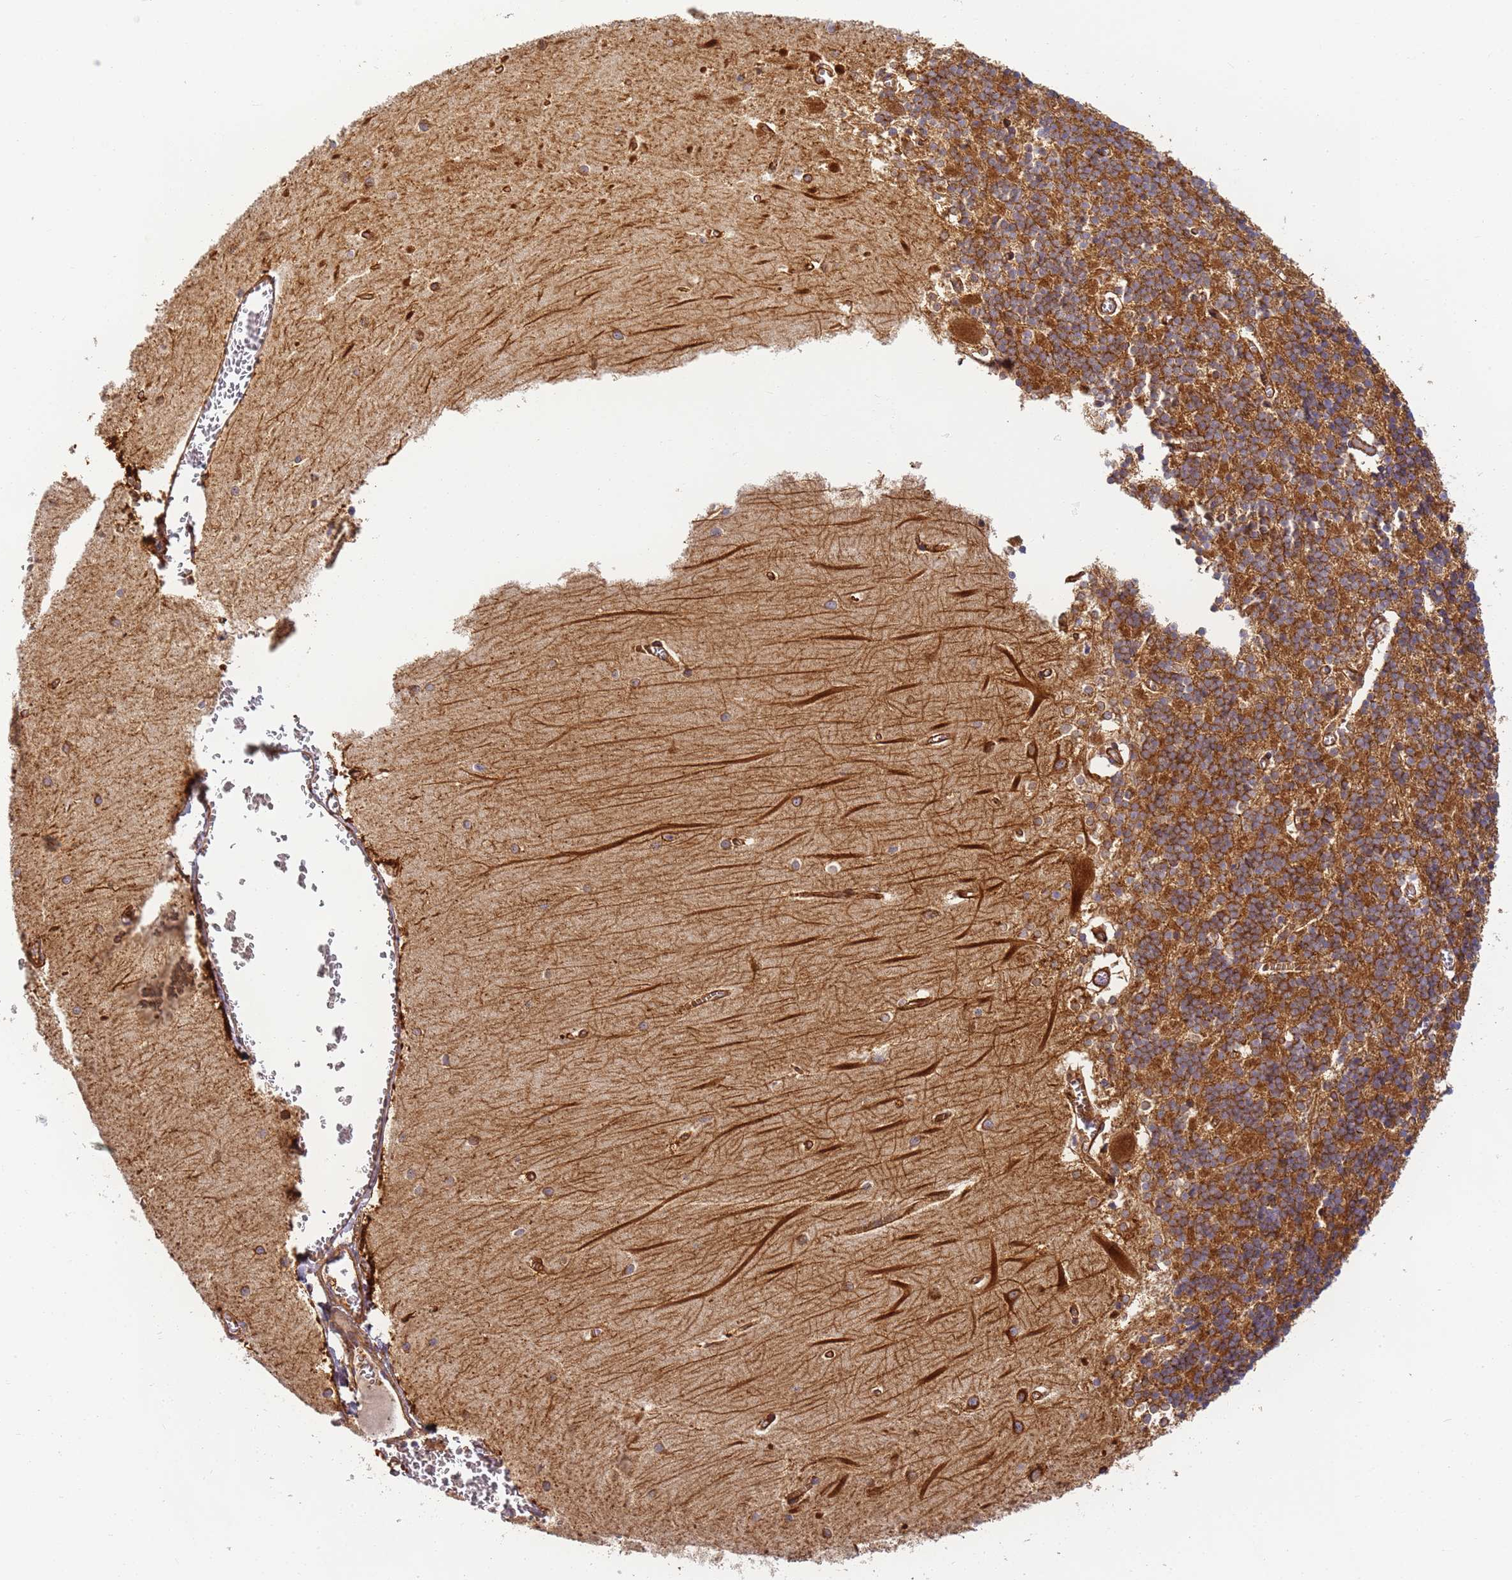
{"staining": {"intensity": "moderate", "quantity": ">75%", "location": "cytoplasmic/membranous"}, "tissue": "cerebellum", "cell_type": "Cells in granular layer", "image_type": "normal", "snomed": [{"axis": "morphology", "description": "Normal tissue, NOS"}, {"axis": "topography", "description": "Cerebellum"}], "caption": "Immunohistochemical staining of normal human cerebellum shows medium levels of moderate cytoplasmic/membranous positivity in approximately >75% of cells in granular layer.", "gene": "DYNC1I2", "patient": {"sex": "male", "age": 37}}